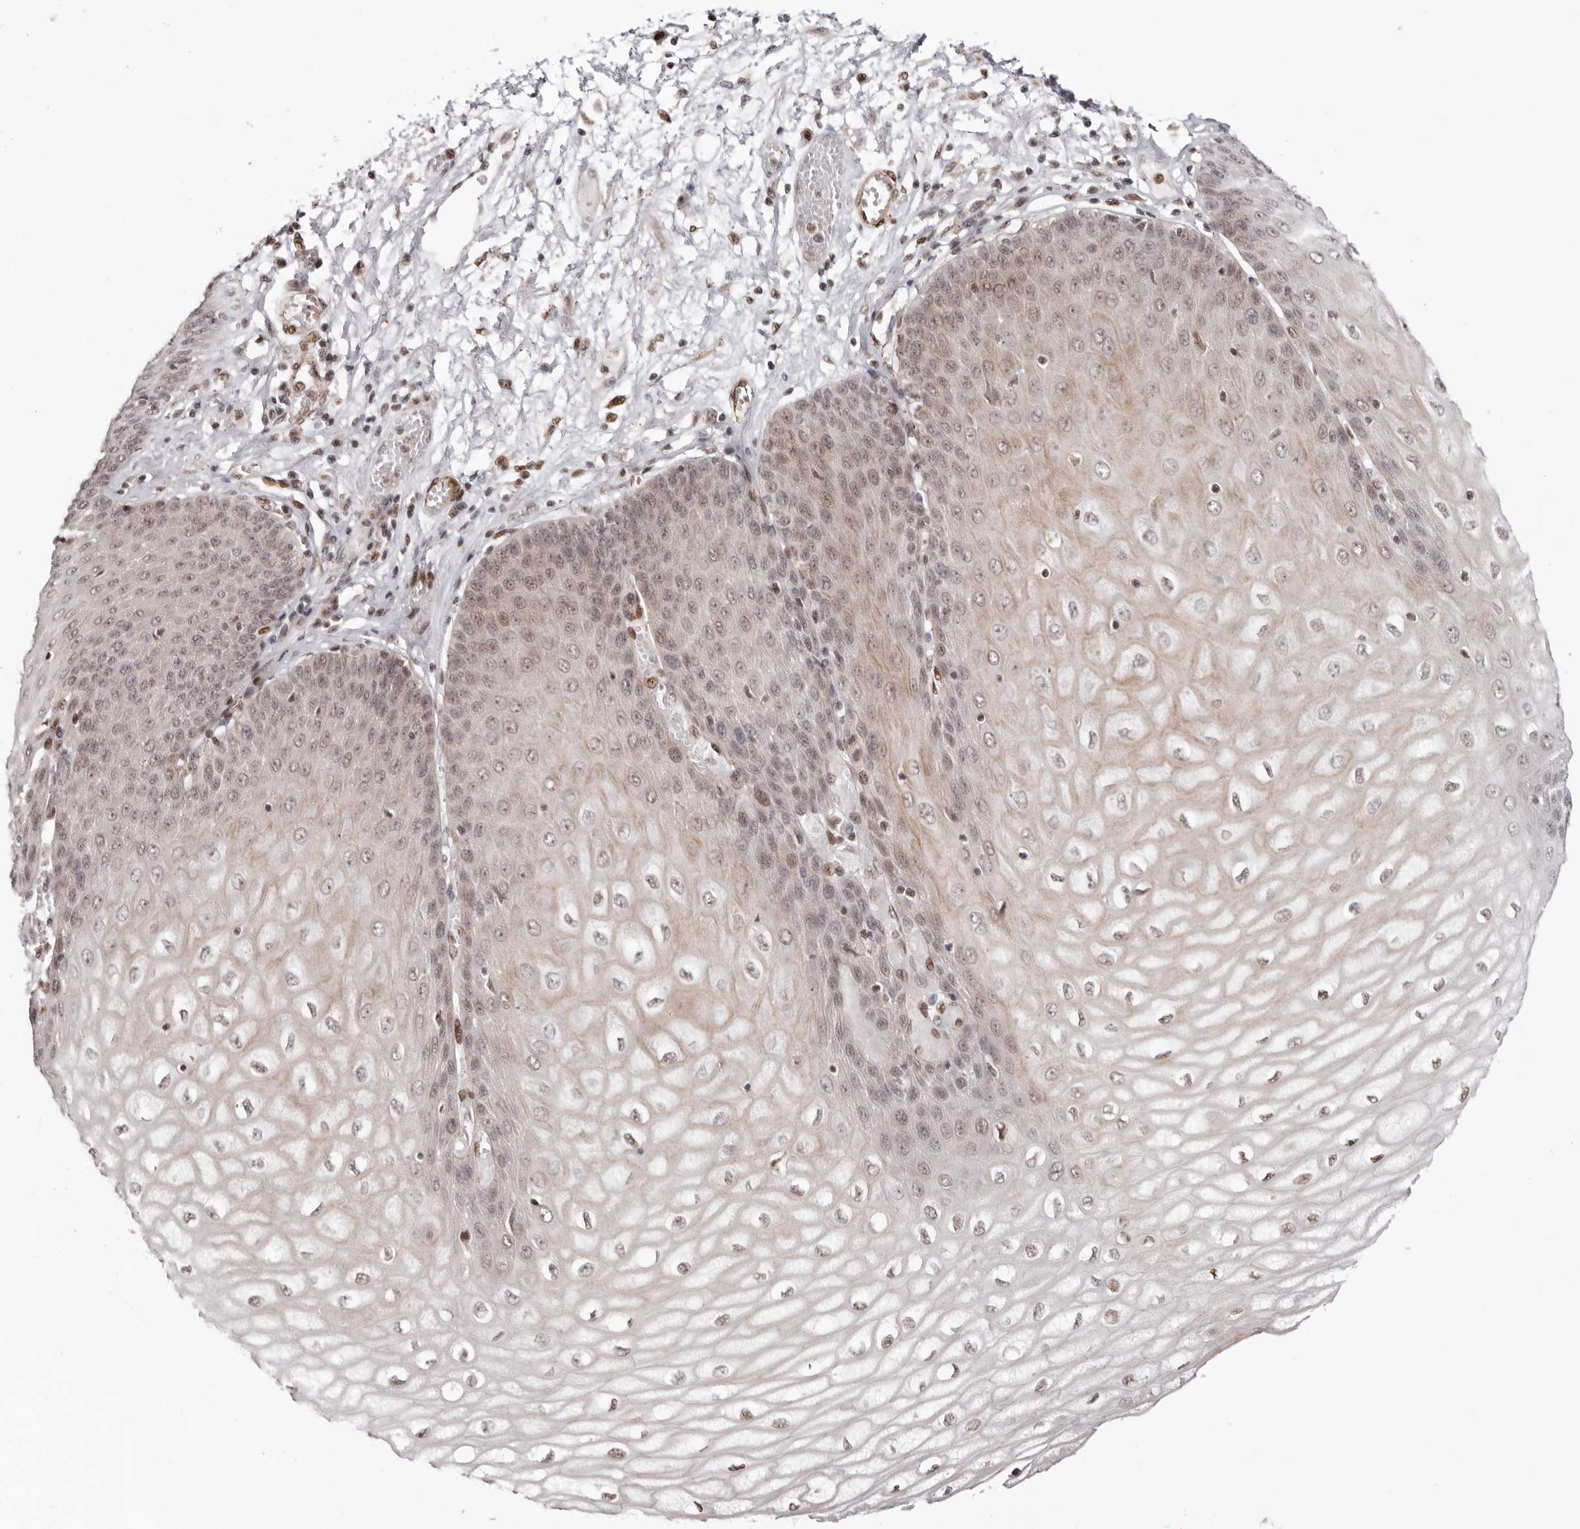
{"staining": {"intensity": "moderate", "quantity": "25%-75%", "location": "nuclear"}, "tissue": "esophagus", "cell_type": "Squamous epithelial cells", "image_type": "normal", "snomed": [{"axis": "morphology", "description": "Normal tissue, NOS"}, {"axis": "topography", "description": "Esophagus"}], "caption": "Immunohistochemistry staining of normal esophagus, which shows medium levels of moderate nuclear positivity in about 25%-75% of squamous epithelial cells indicating moderate nuclear protein positivity. The staining was performed using DAB (brown) for protein detection and nuclei were counterstained in hematoxylin (blue).", "gene": "SMAD7", "patient": {"sex": "male", "age": 60}}